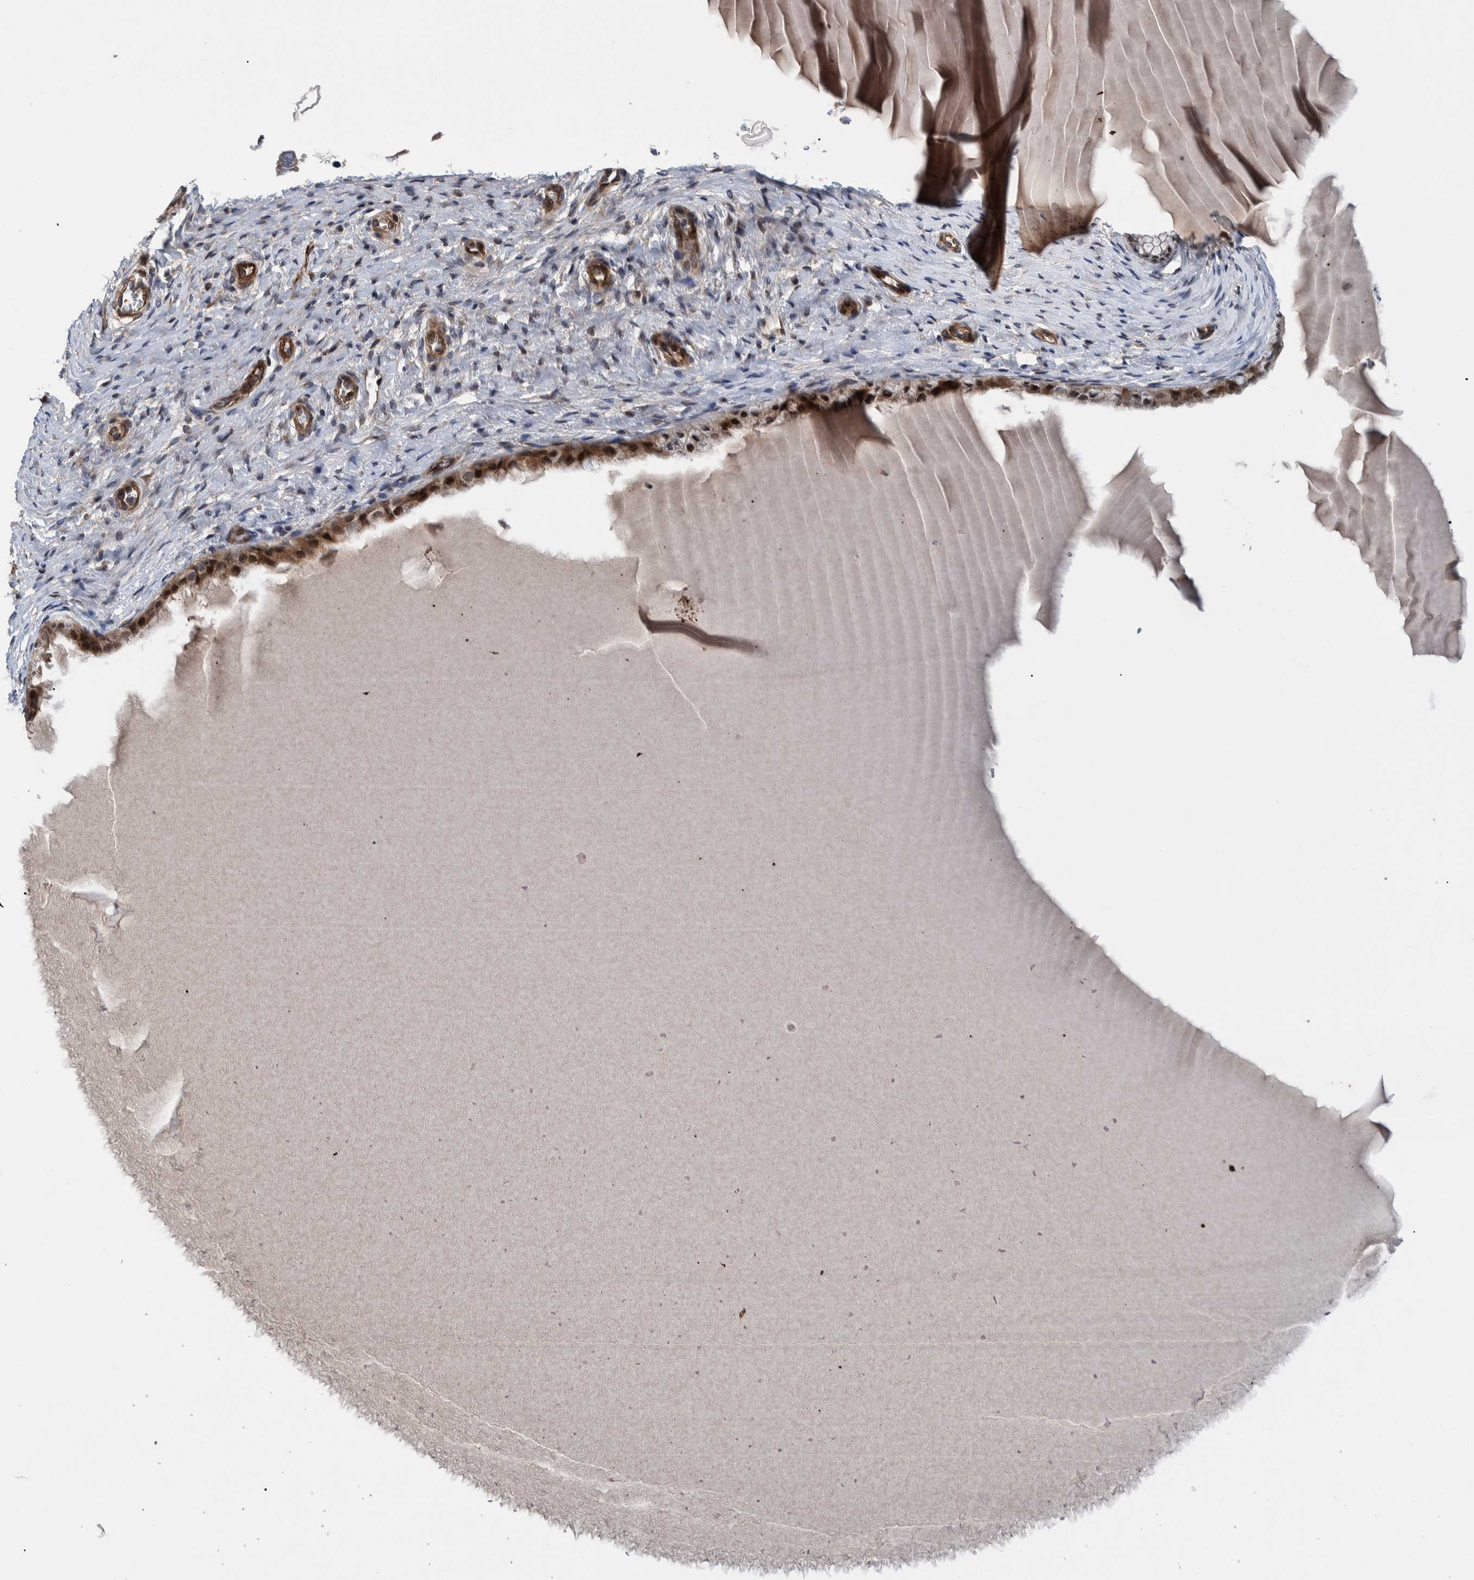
{"staining": {"intensity": "strong", "quantity": ">75%", "location": "cytoplasmic/membranous,nuclear"}, "tissue": "cervix", "cell_type": "Glandular cells", "image_type": "normal", "snomed": [{"axis": "morphology", "description": "Normal tissue, NOS"}, {"axis": "topography", "description": "Cervix"}], "caption": "Protein staining of normal cervix shows strong cytoplasmic/membranous,nuclear staining in approximately >75% of glandular cells. (Stains: DAB in brown, nuclei in blue, Microscopy: brightfield microscopy at high magnification).", "gene": "GRPEL2", "patient": {"sex": "female", "age": 55}}